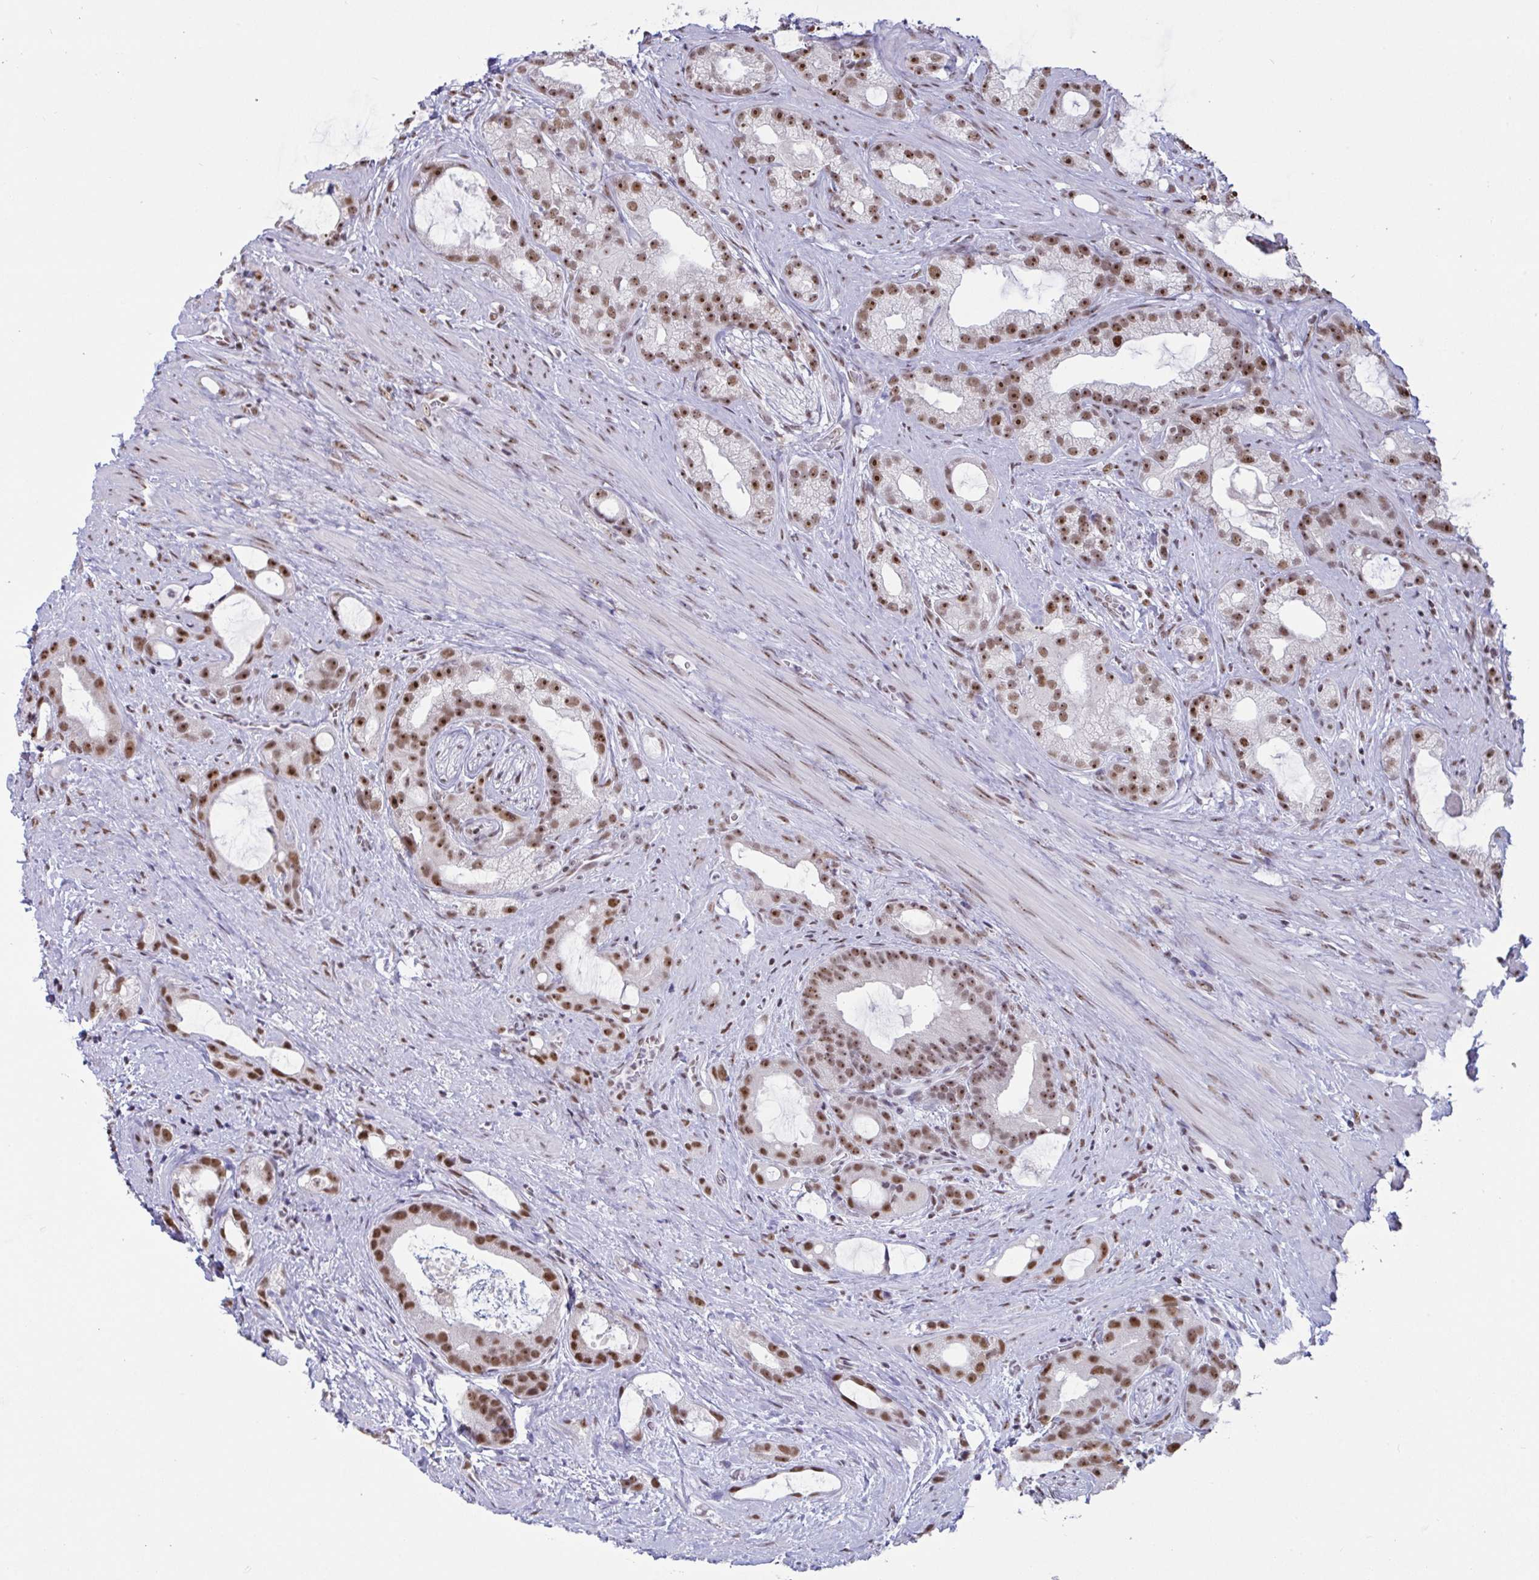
{"staining": {"intensity": "moderate", "quantity": "25%-75%", "location": "nuclear"}, "tissue": "prostate cancer", "cell_type": "Tumor cells", "image_type": "cancer", "snomed": [{"axis": "morphology", "description": "Adenocarcinoma, High grade"}, {"axis": "topography", "description": "Prostate"}], "caption": "A histopathology image showing moderate nuclear expression in approximately 25%-75% of tumor cells in prostate cancer, as visualized by brown immunohistochemical staining.", "gene": "SUPT16H", "patient": {"sex": "male", "age": 65}}